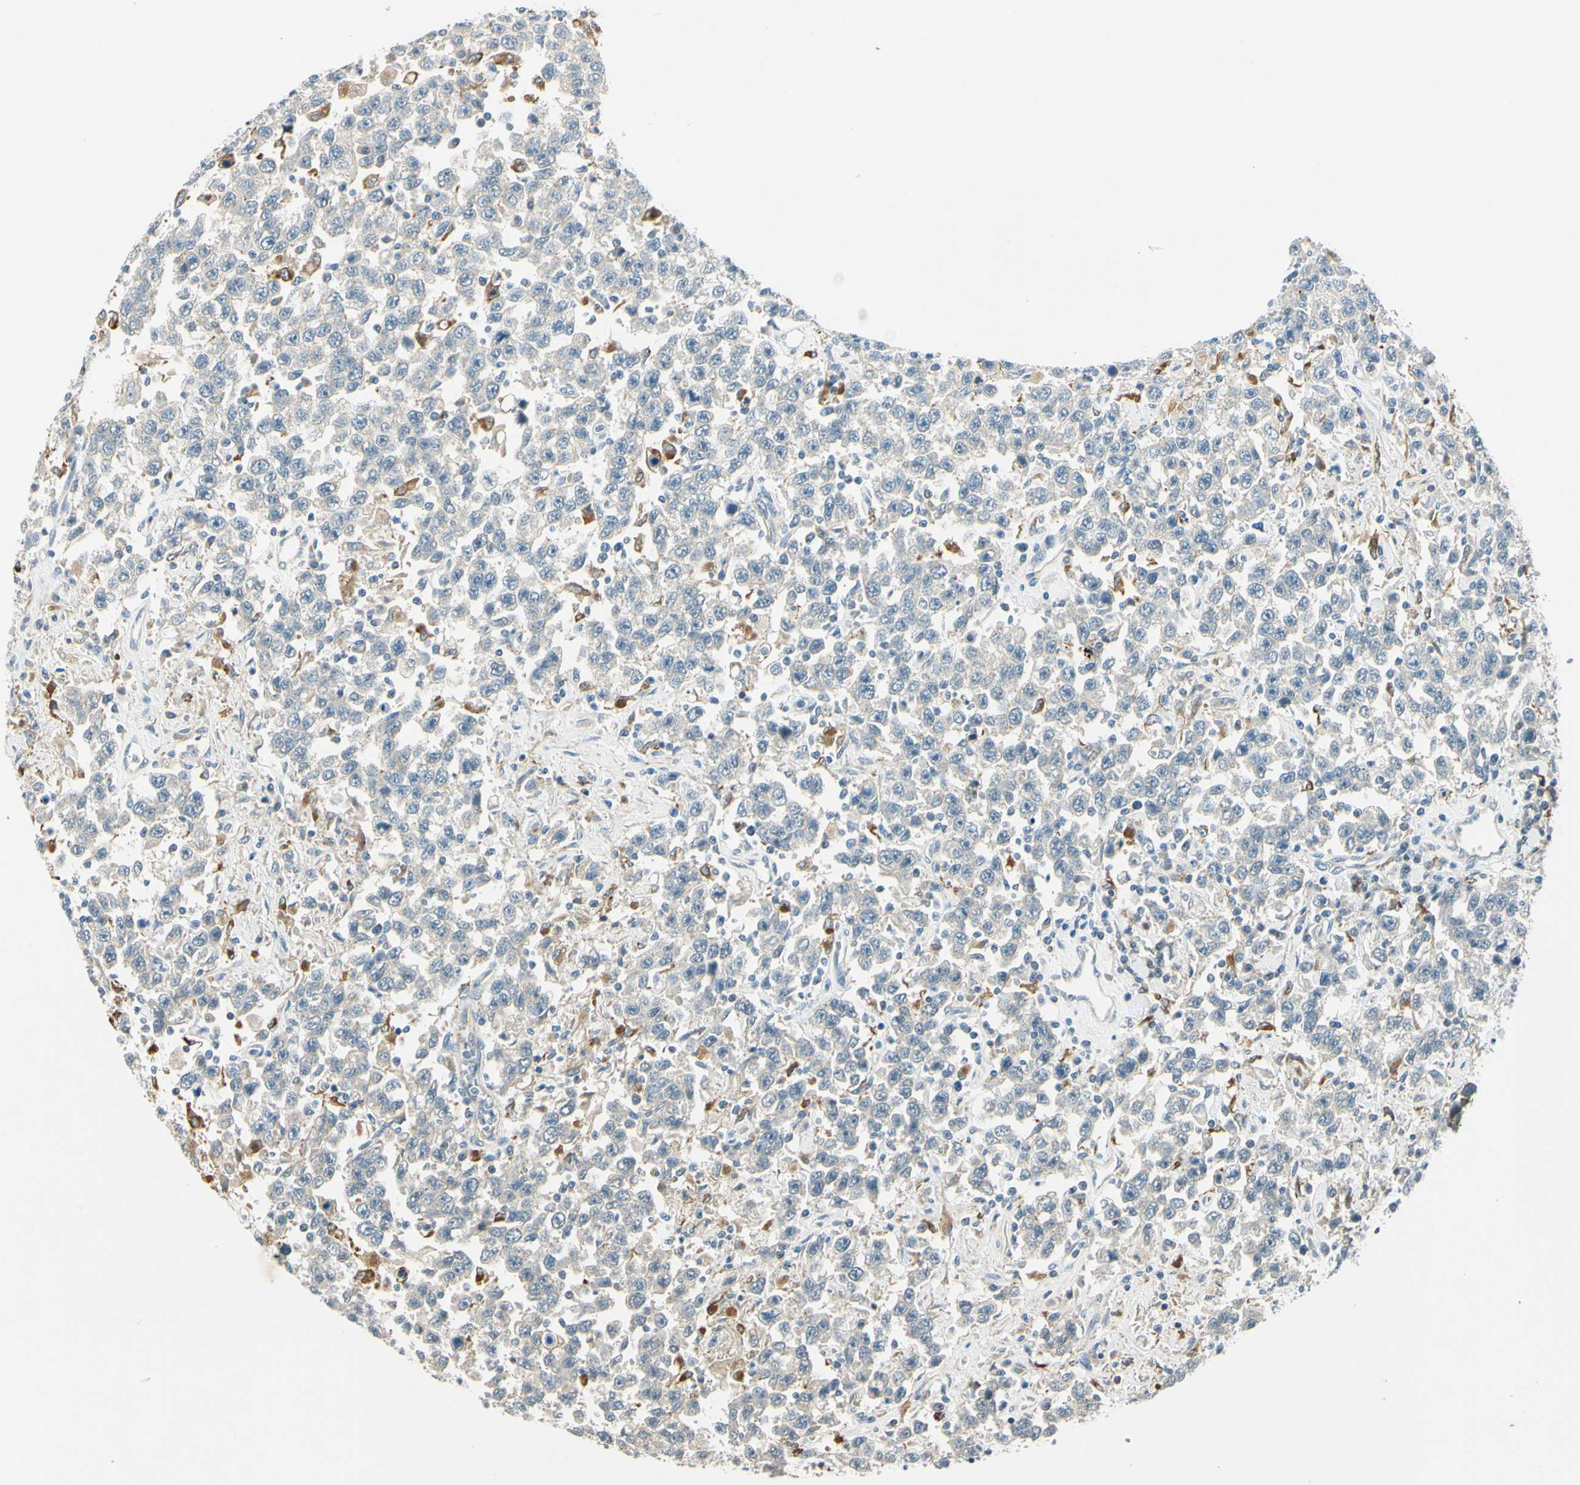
{"staining": {"intensity": "moderate", "quantity": "<25%", "location": "cytoplasmic/membranous"}, "tissue": "testis cancer", "cell_type": "Tumor cells", "image_type": "cancer", "snomed": [{"axis": "morphology", "description": "Seminoma, NOS"}, {"axis": "topography", "description": "Testis"}], "caption": "An image showing moderate cytoplasmic/membranous staining in approximately <25% of tumor cells in seminoma (testis), as visualized by brown immunohistochemical staining.", "gene": "LAMA3", "patient": {"sex": "male", "age": 41}}